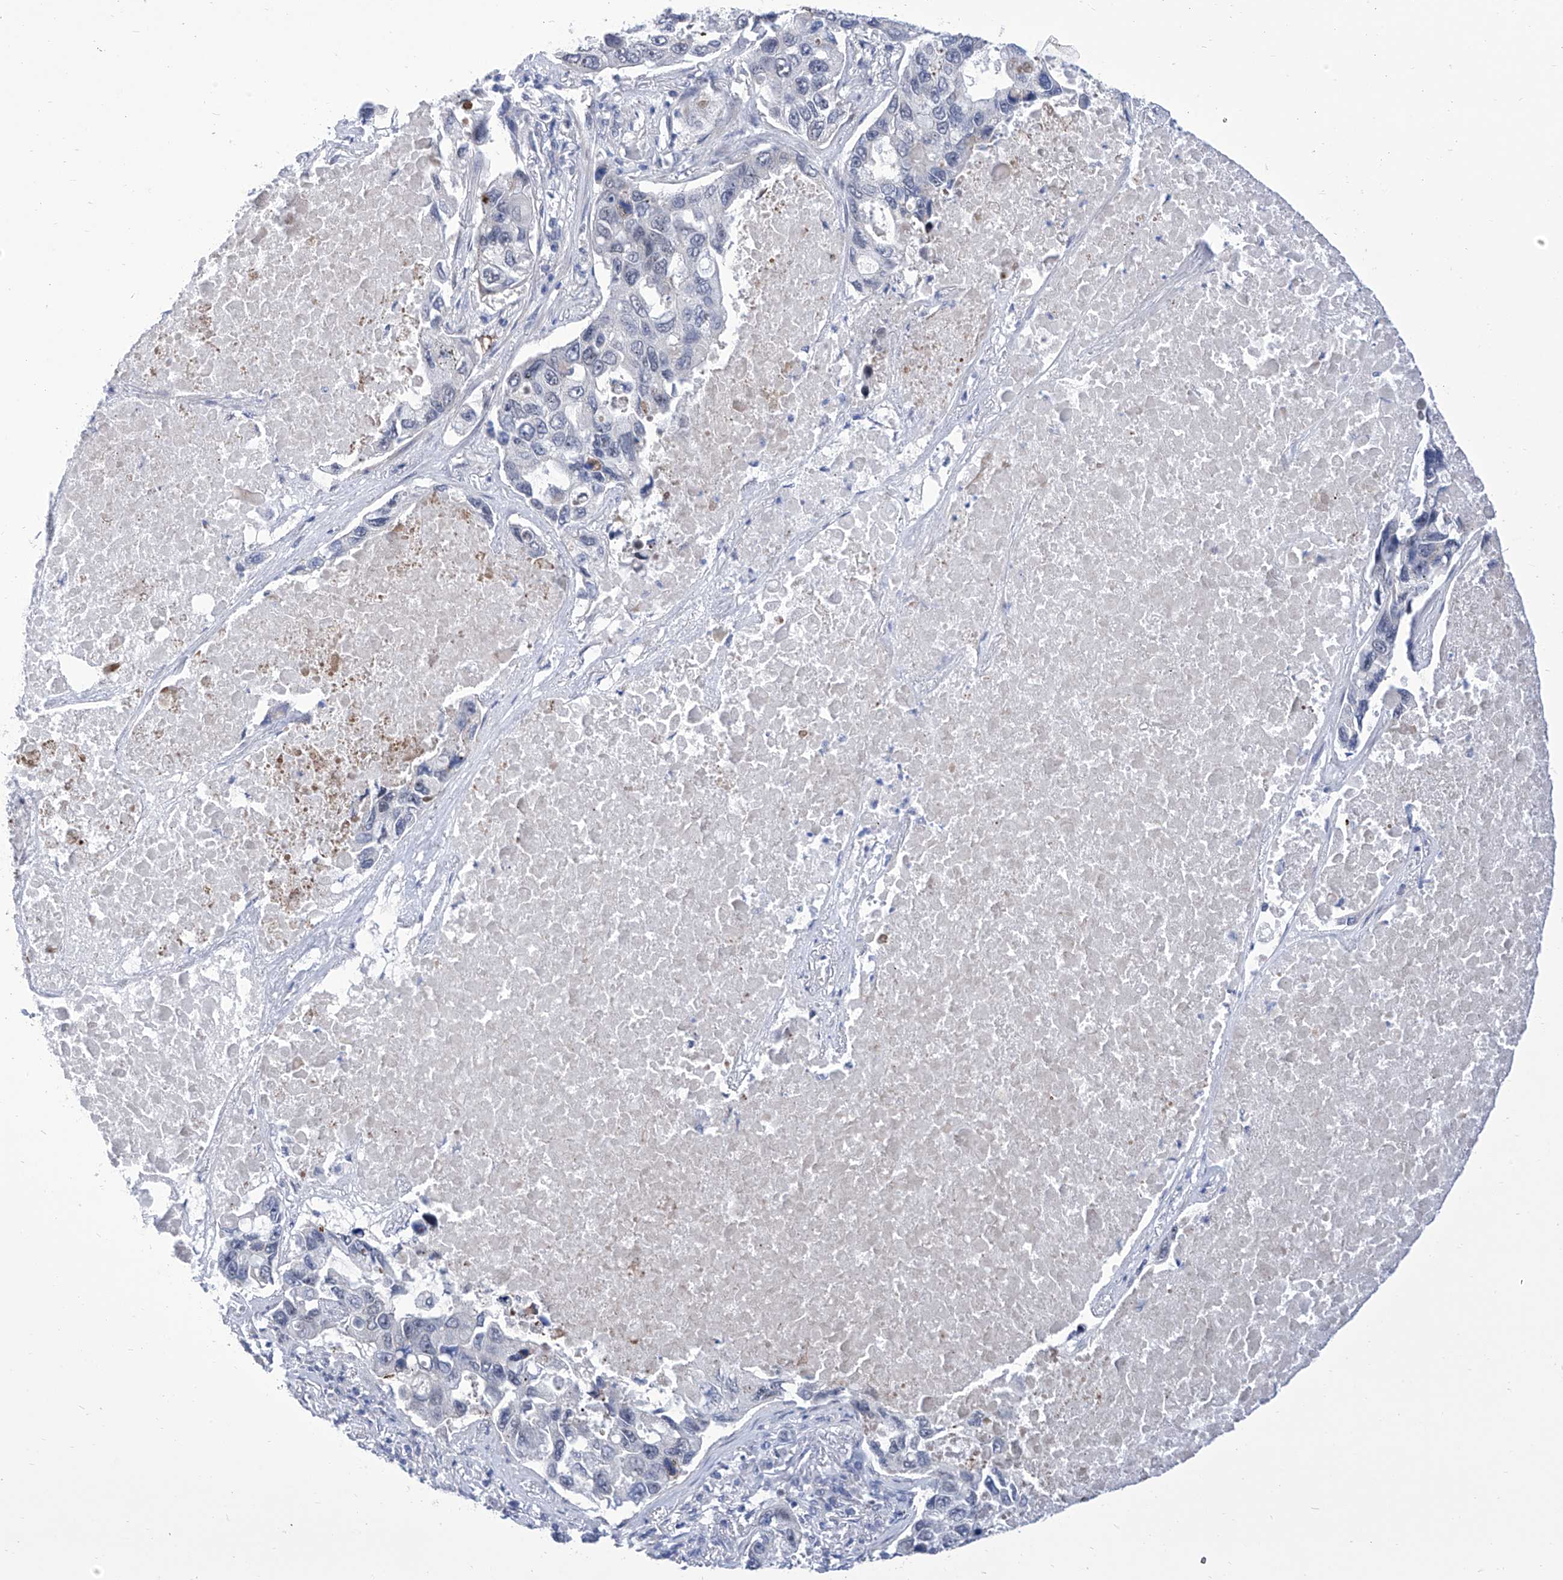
{"staining": {"intensity": "negative", "quantity": "none", "location": "none"}, "tissue": "lung cancer", "cell_type": "Tumor cells", "image_type": "cancer", "snomed": [{"axis": "morphology", "description": "Adenocarcinoma, NOS"}, {"axis": "topography", "description": "Lung"}], "caption": "Photomicrograph shows no protein positivity in tumor cells of lung cancer (adenocarcinoma) tissue.", "gene": "SART1", "patient": {"sex": "male", "age": 64}}